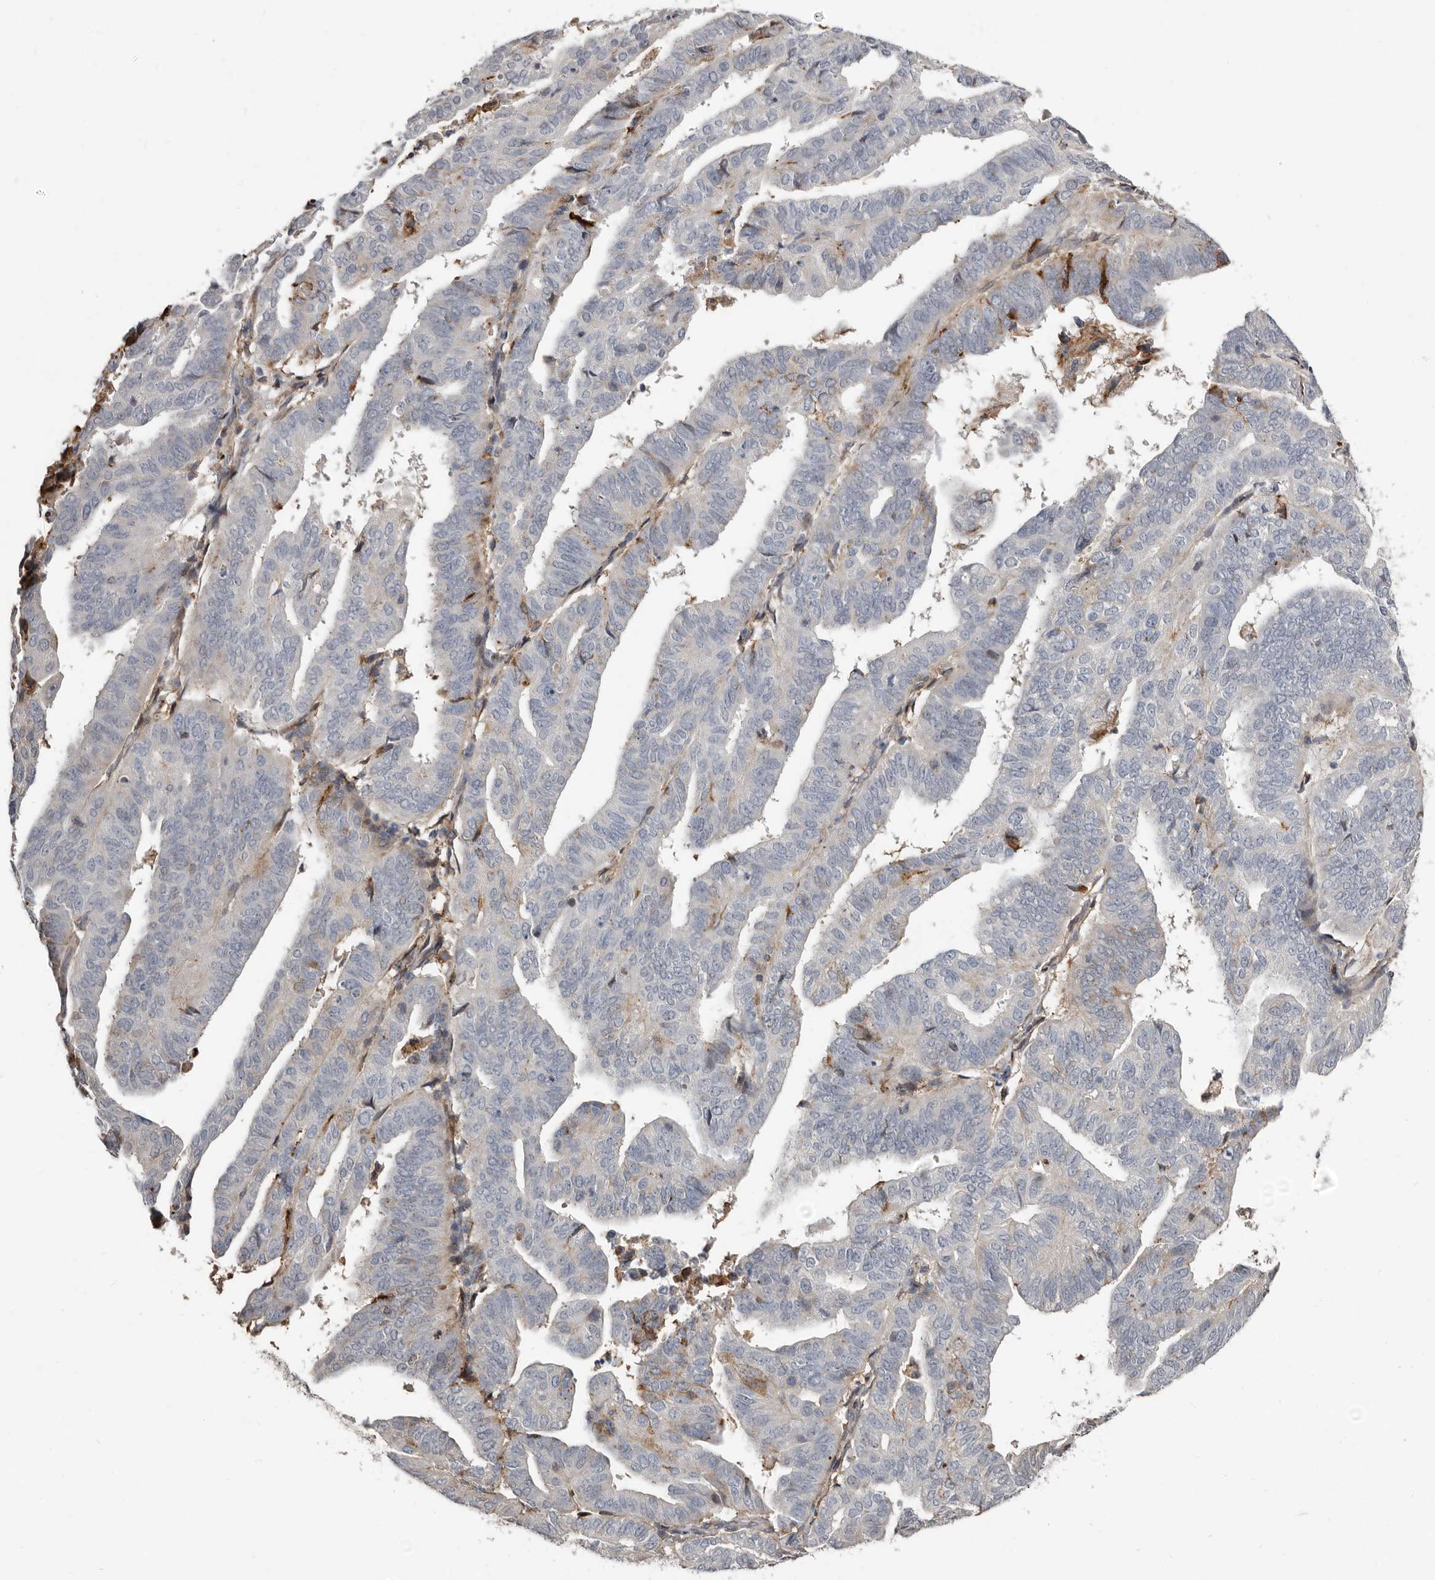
{"staining": {"intensity": "moderate", "quantity": "<25%", "location": "cytoplasmic/membranous"}, "tissue": "endometrial cancer", "cell_type": "Tumor cells", "image_type": "cancer", "snomed": [{"axis": "morphology", "description": "Adenocarcinoma, NOS"}, {"axis": "topography", "description": "Uterus"}], "caption": "Immunohistochemical staining of endometrial cancer (adenocarcinoma) displays moderate cytoplasmic/membranous protein expression in approximately <25% of tumor cells.", "gene": "KIF26B", "patient": {"sex": "female", "age": 77}}